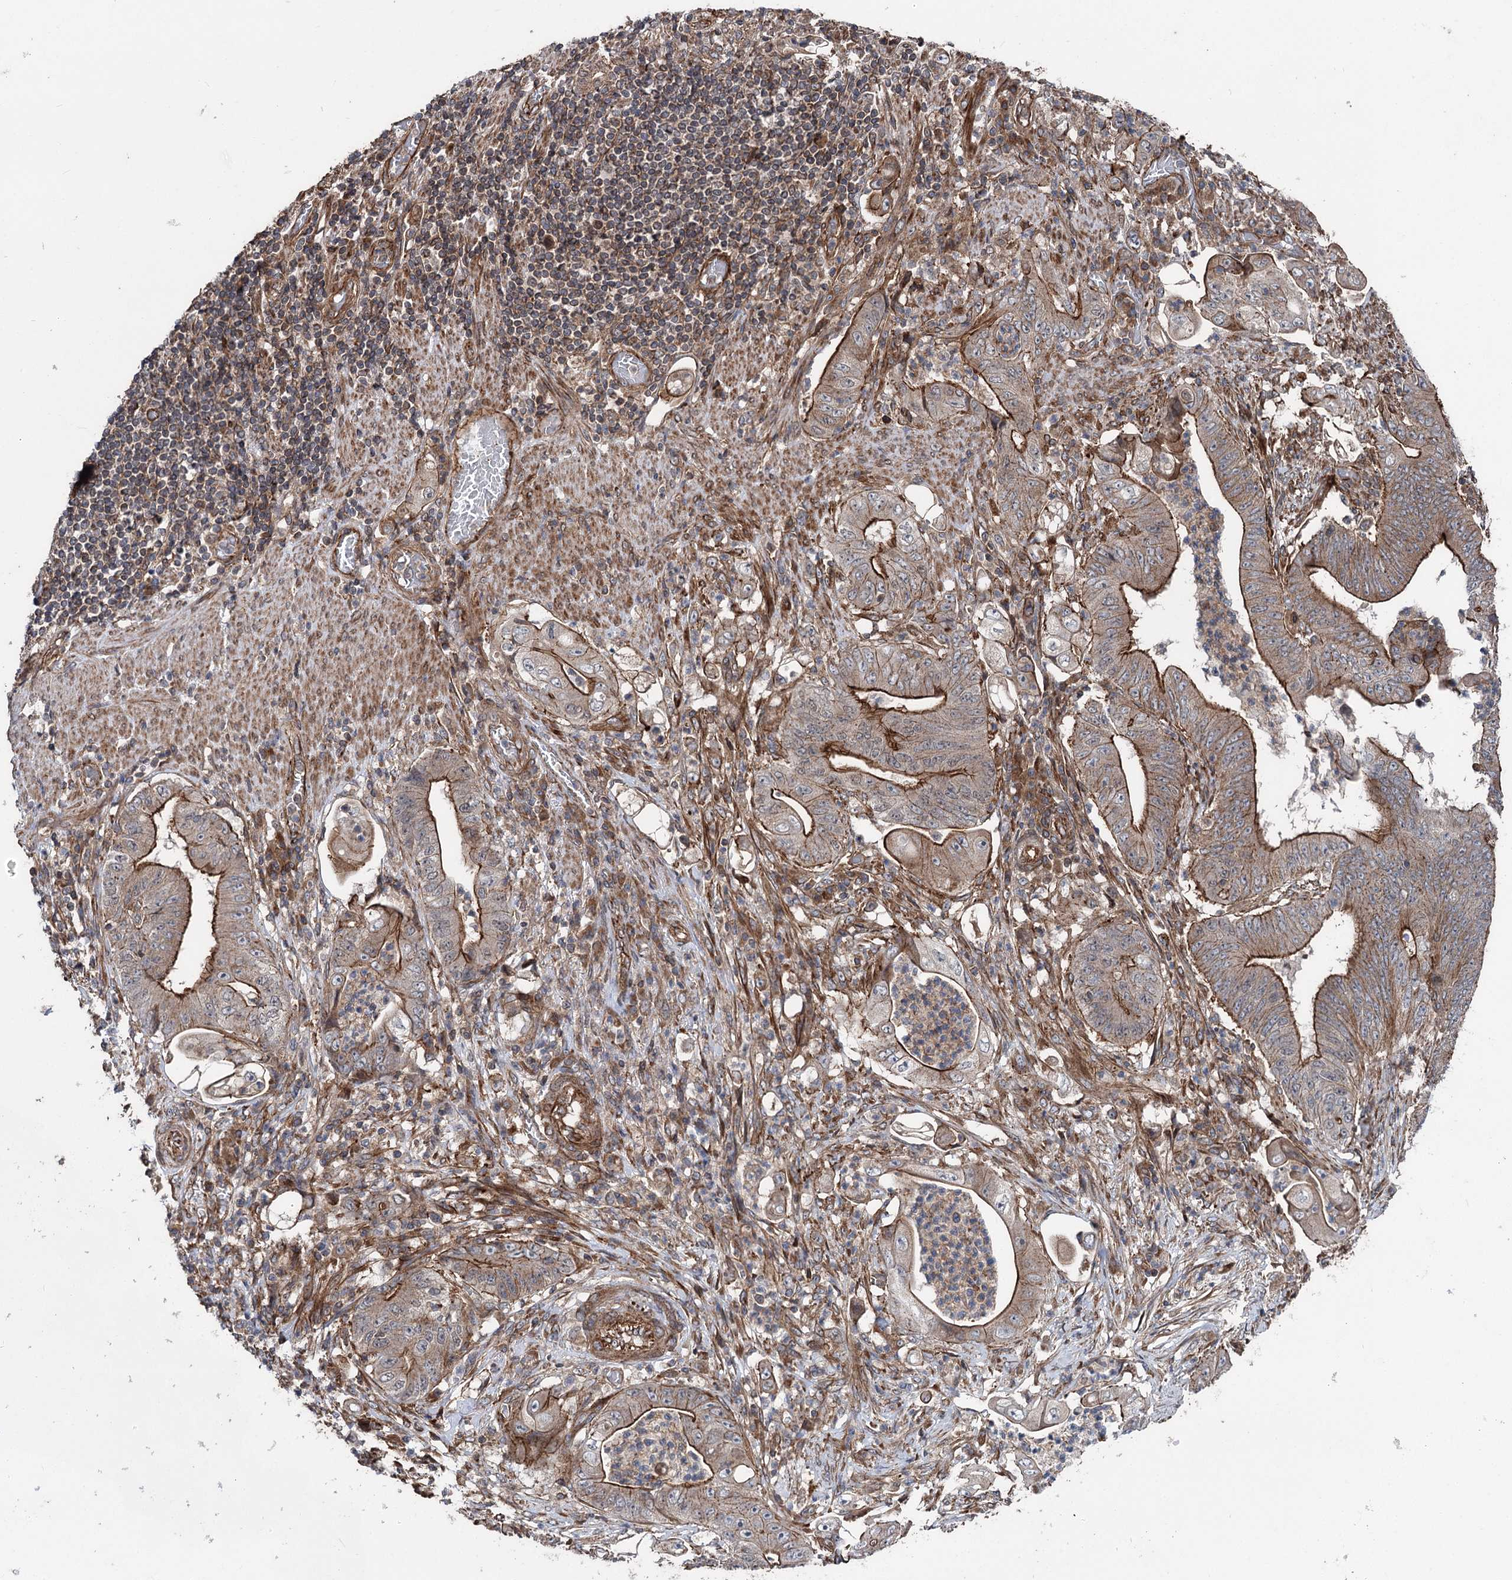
{"staining": {"intensity": "strong", "quantity": ">75%", "location": "cytoplasmic/membranous"}, "tissue": "stomach cancer", "cell_type": "Tumor cells", "image_type": "cancer", "snomed": [{"axis": "morphology", "description": "Adenocarcinoma, NOS"}, {"axis": "topography", "description": "Stomach"}], "caption": "Human stomach cancer (adenocarcinoma) stained for a protein (brown) reveals strong cytoplasmic/membranous positive expression in about >75% of tumor cells.", "gene": "ITFG2", "patient": {"sex": "female", "age": 73}}